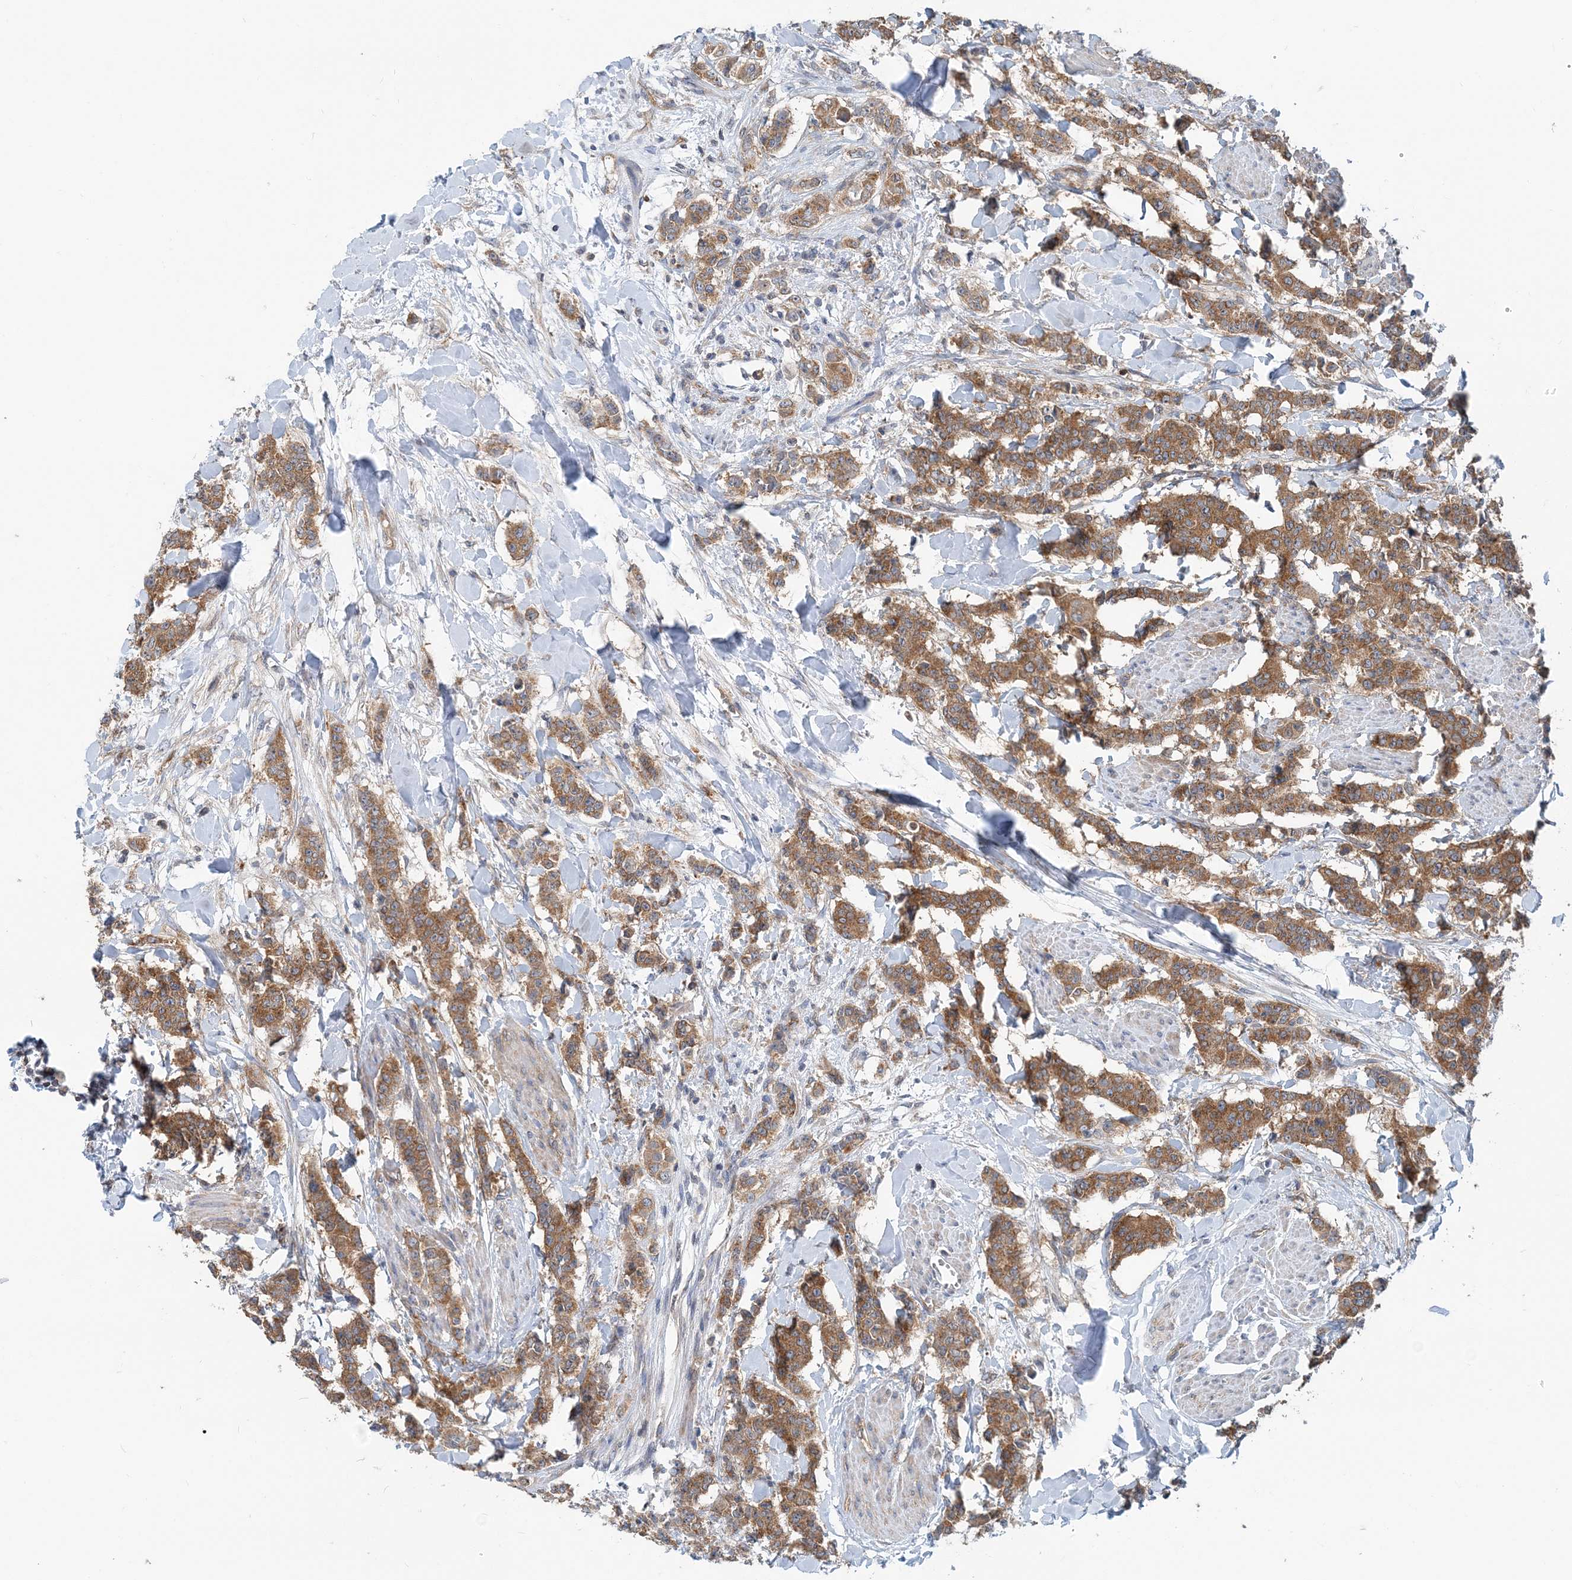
{"staining": {"intensity": "moderate", "quantity": ">75%", "location": "cytoplasmic/membranous"}, "tissue": "breast cancer", "cell_type": "Tumor cells", "image_type": "cancer", "snomed": [{"axis": "morphology", "description": "Duct carcinoma"}, {"axis": "topography", "description": "Breast"}], "caption": "The image exhibits immunohistochemical staining of breast infiltrating ductal carcinoma. There is moderate cytoplasmic/membranous expression is seen in approximately >75% of tumor cells. The staining was performed using DAB (3,3'-diaminobenzidine), with brown indicating positive protein expression. Nuclei are stained blue with hematoxylin.", "gene": "MOB4", "patient": {"sex": "female", "age": 40}}